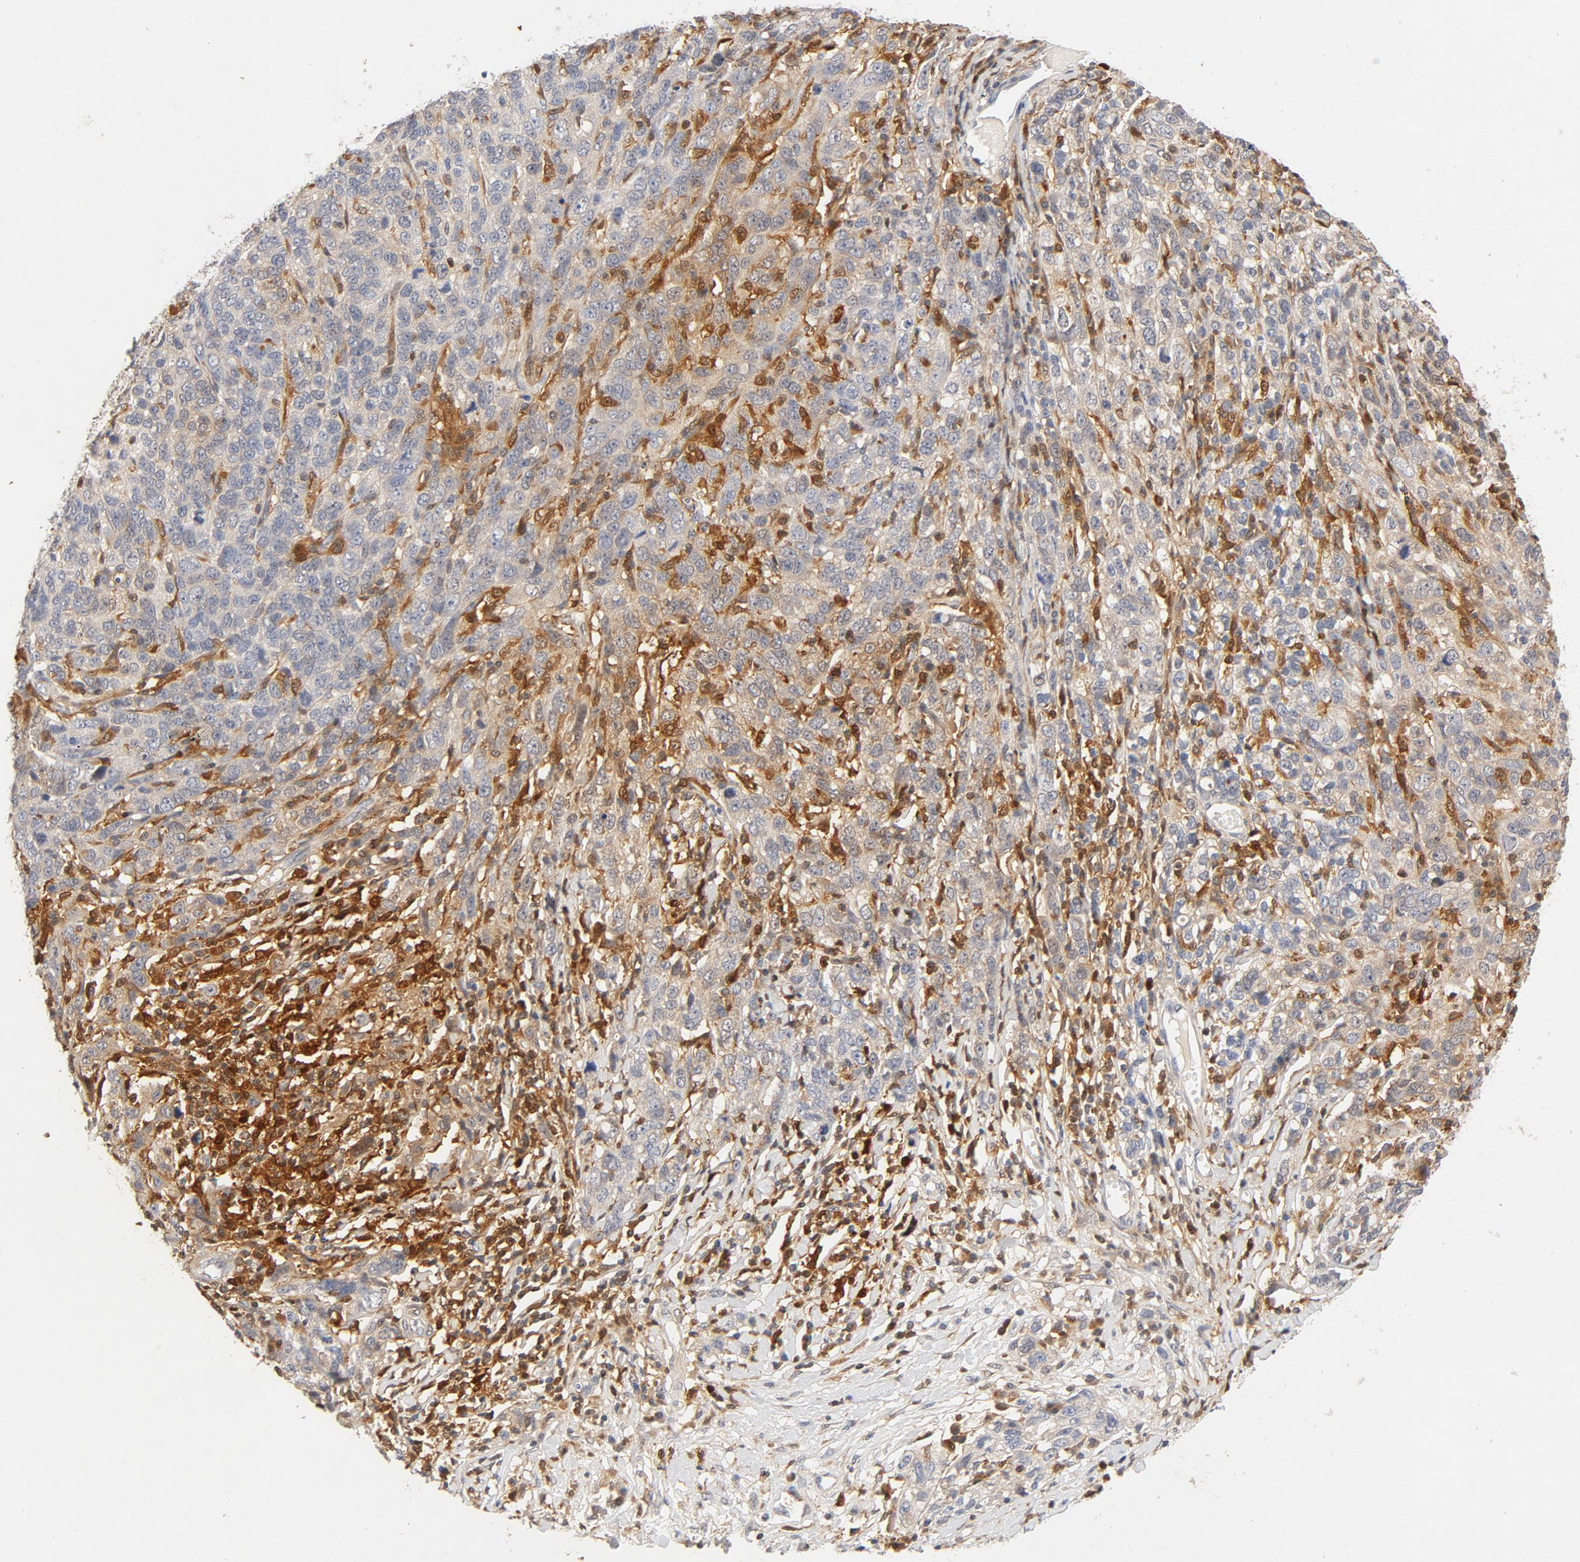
{"staining": {"intensity": "weak", "quantity": "<25%", "location": "cytoplasmic/membranous"}, "tissue": "ovarian cancer", "cell_type": "Tumor cells", "image_type": "cancer", "snomed": [{"axis": "morphology", "description": "Cystadenocarcinoma, serous, NOS"}, {"axis": "topography", "description": "Ovary"}], "caption": "Serous cystadenocarcinoma (ovarian) was stained to show a protein in brown. There is no significant expression in tumor cells.", "gene": "STAT1", "patient": {"sex": "female", "age": 71}}